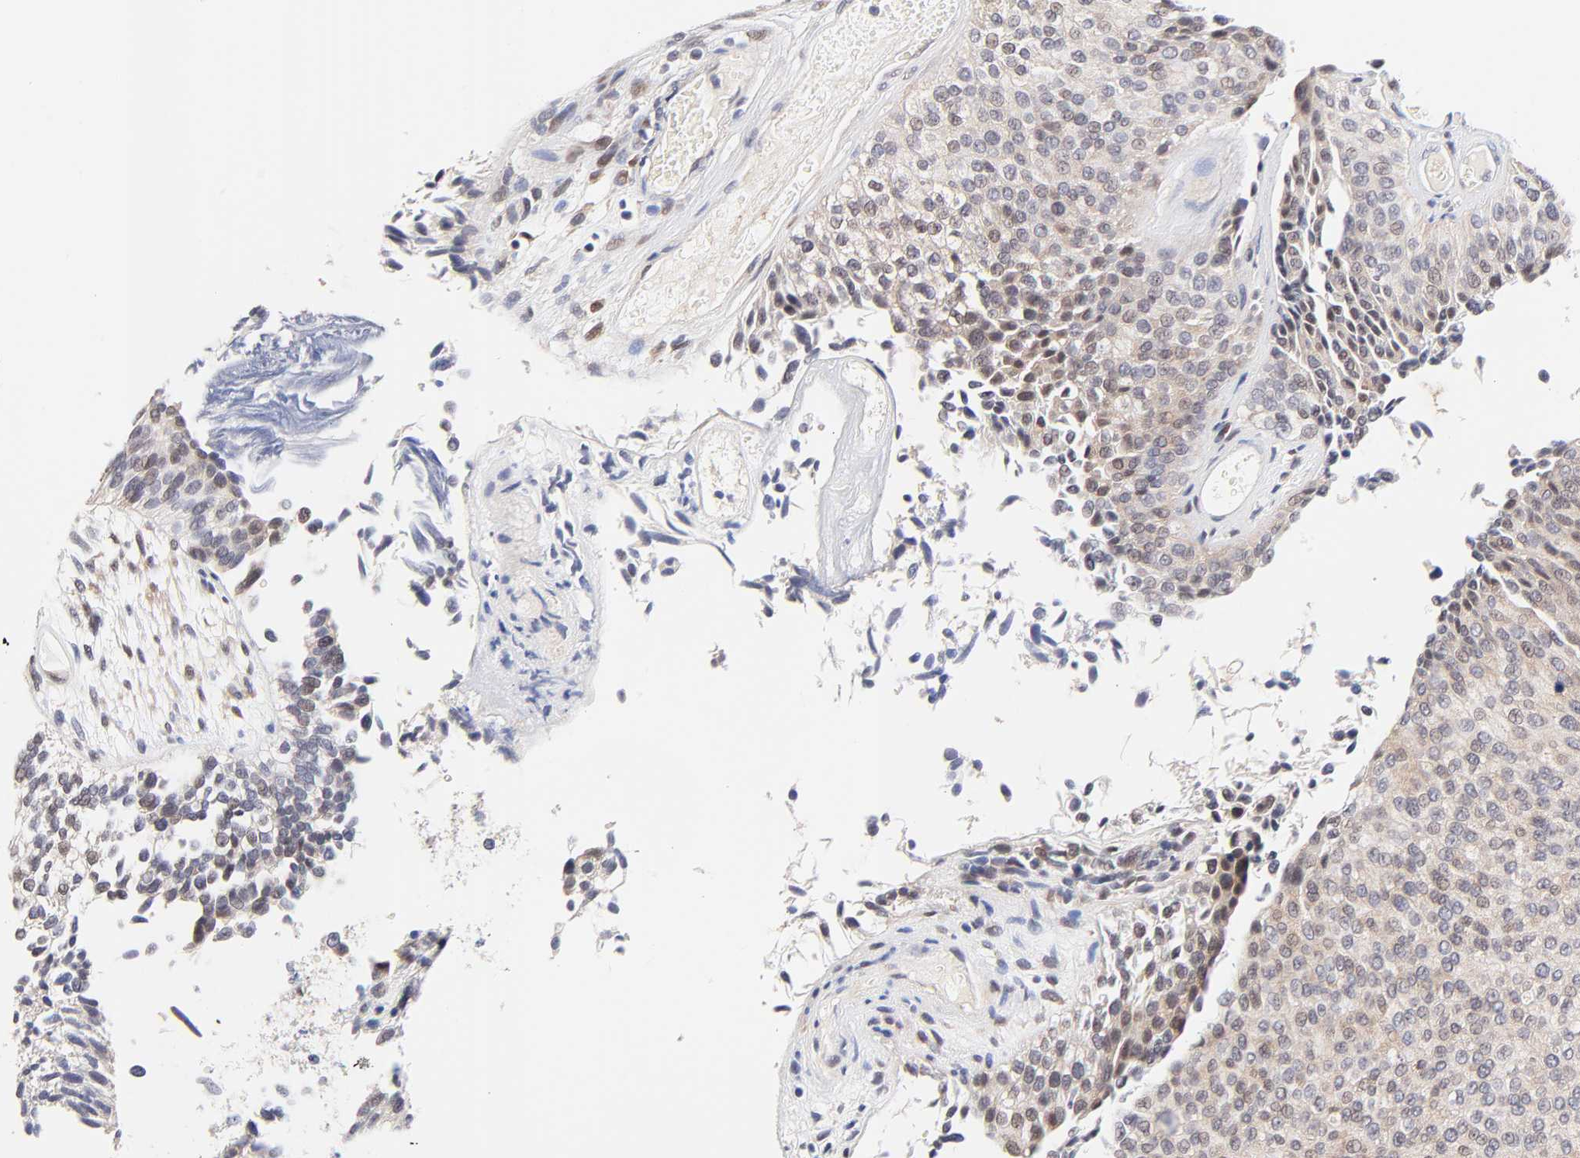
{"staining": {"intensity": "weak", "quantity": "25%-75%", "location": "cytoplasmic/membranous,nuclear"}, "tissue": "urothelial cancer", "cell_type": "Tumor cells", "image_type": "cancer", "snomed": [{"axis": "morphology", "description": "Urothelial carcinoma, Low grade"}, {"axis": "topography", "description": "Urinary bladder"}], "caption": "Immunohistochemical staining of low-grade urothelial carcinoma shows weak cytoplasmic/membranous and nuclear protein staining in about 25%-75% of tumor cells.", "gene": "TXNL1", "patient": {"sex": "male", "age": 84}}